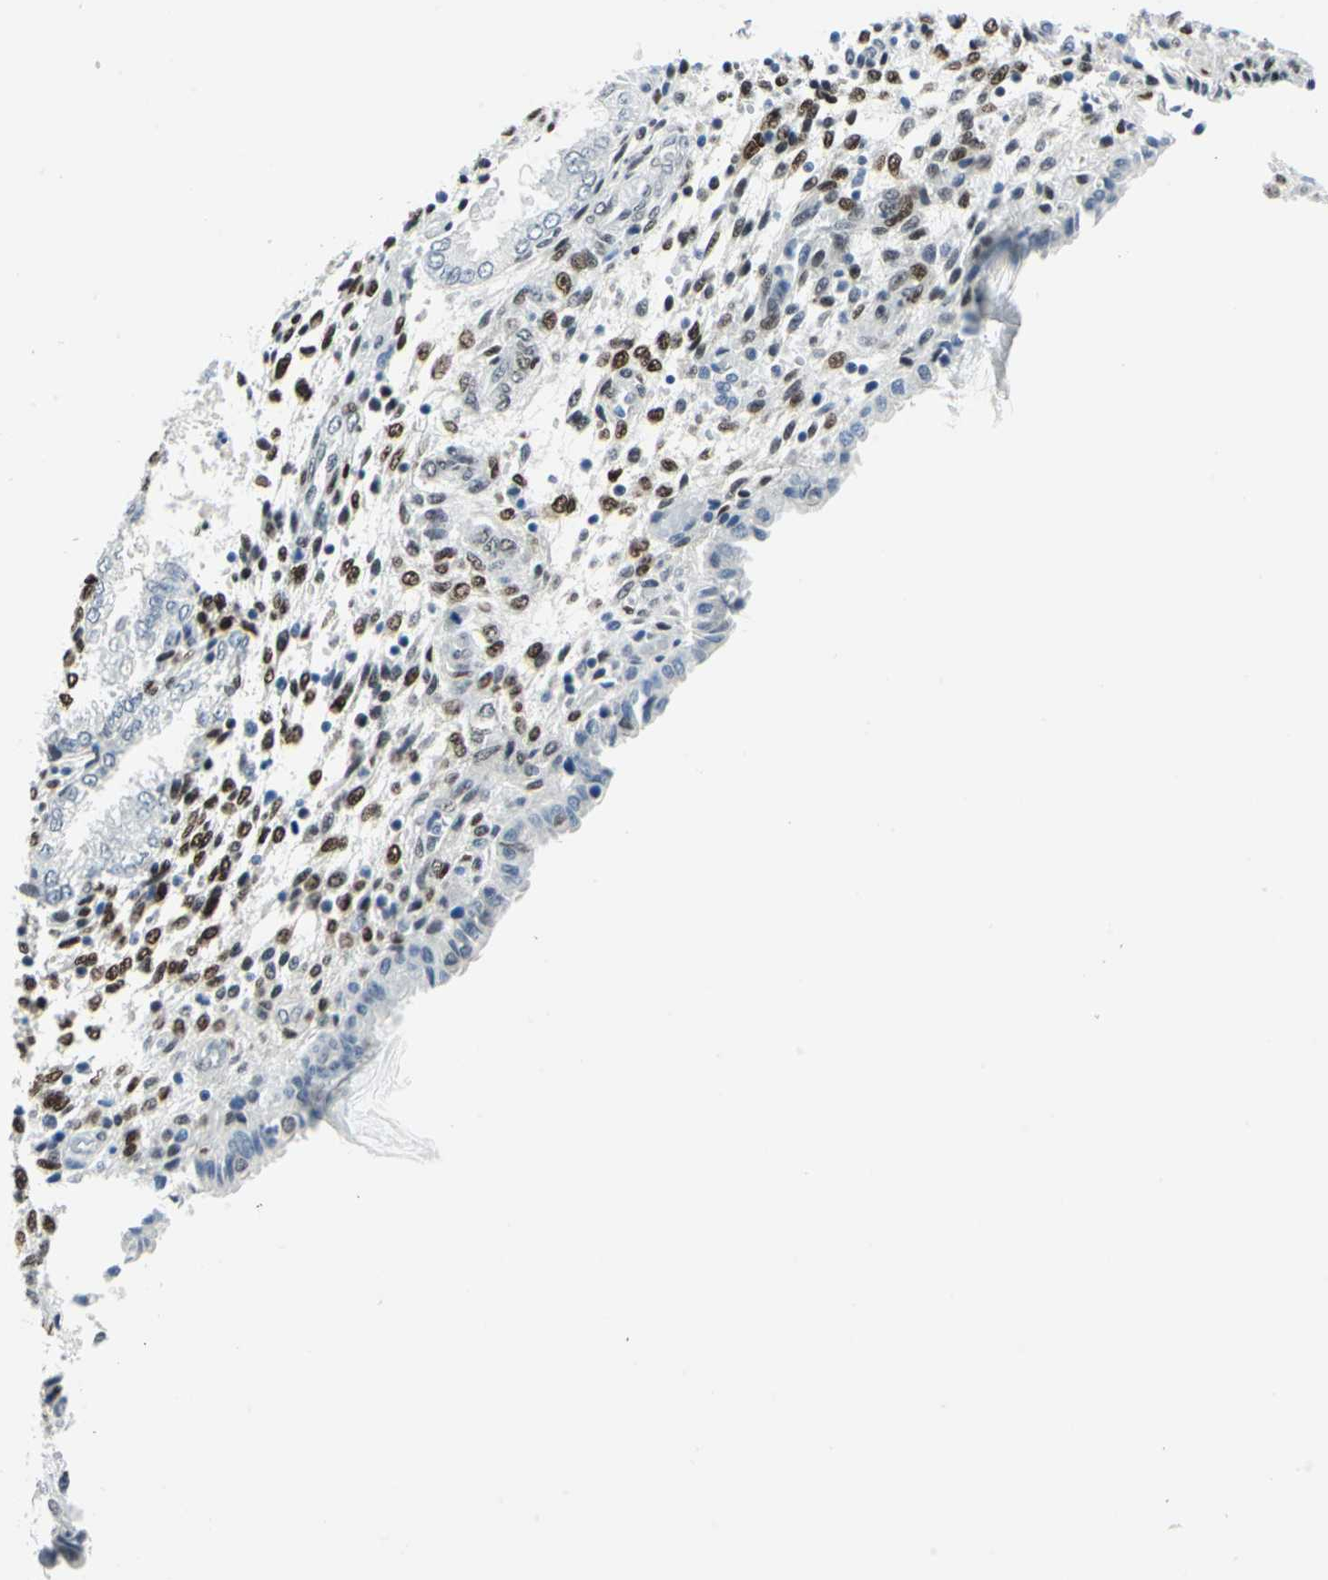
{"staining": {"intensity": "strong", "quantity": ">75%", "location": "nuclear"}, "tissue": "endometrium", "cell_type": "Cells in endometrial stroma", "image_type": "normal", "snomed": [{"axis": "morphology", "description": "Normal tissue, NOS"}, {"axis": "topography", "description": "Endometrium"}], "caption": "This photomicrograph reveals immunohistochemistry staining of normal human endometrium, with high strong nuclear positivity in approximately >75% of cells in endometrial stroma.", "gene": "MEIS2", "patient": {"sex": "female", "age": 33}}